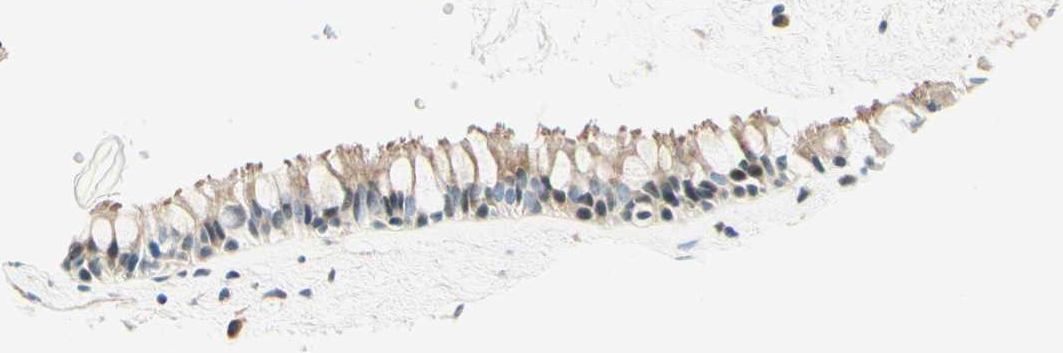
{"staining": {"intensity": "weak", "quantity": ">75%", "location": "cytoplasmic/membranous"}, "tissue": "nasopharynx", "cell_type": "Respiratory epithelial cells", "image_type": "normal", "snomed": [{"axis": "morphology", "description": "Normal tissue, NOS"}, {"axis": "morphology", "description": "Inflammation, NOS"}, {"axis": "topography", "description": "Nasopharynx"}], "caption": "A high-resolution micrograph shows IHC staining of benign nasopharynx, which shows weak cytoplasmic/membranous staining in about >75% of respiratory epithelial cells.", "gene": "TAOK2", "patient": {"sex": "male", "age": 48}}